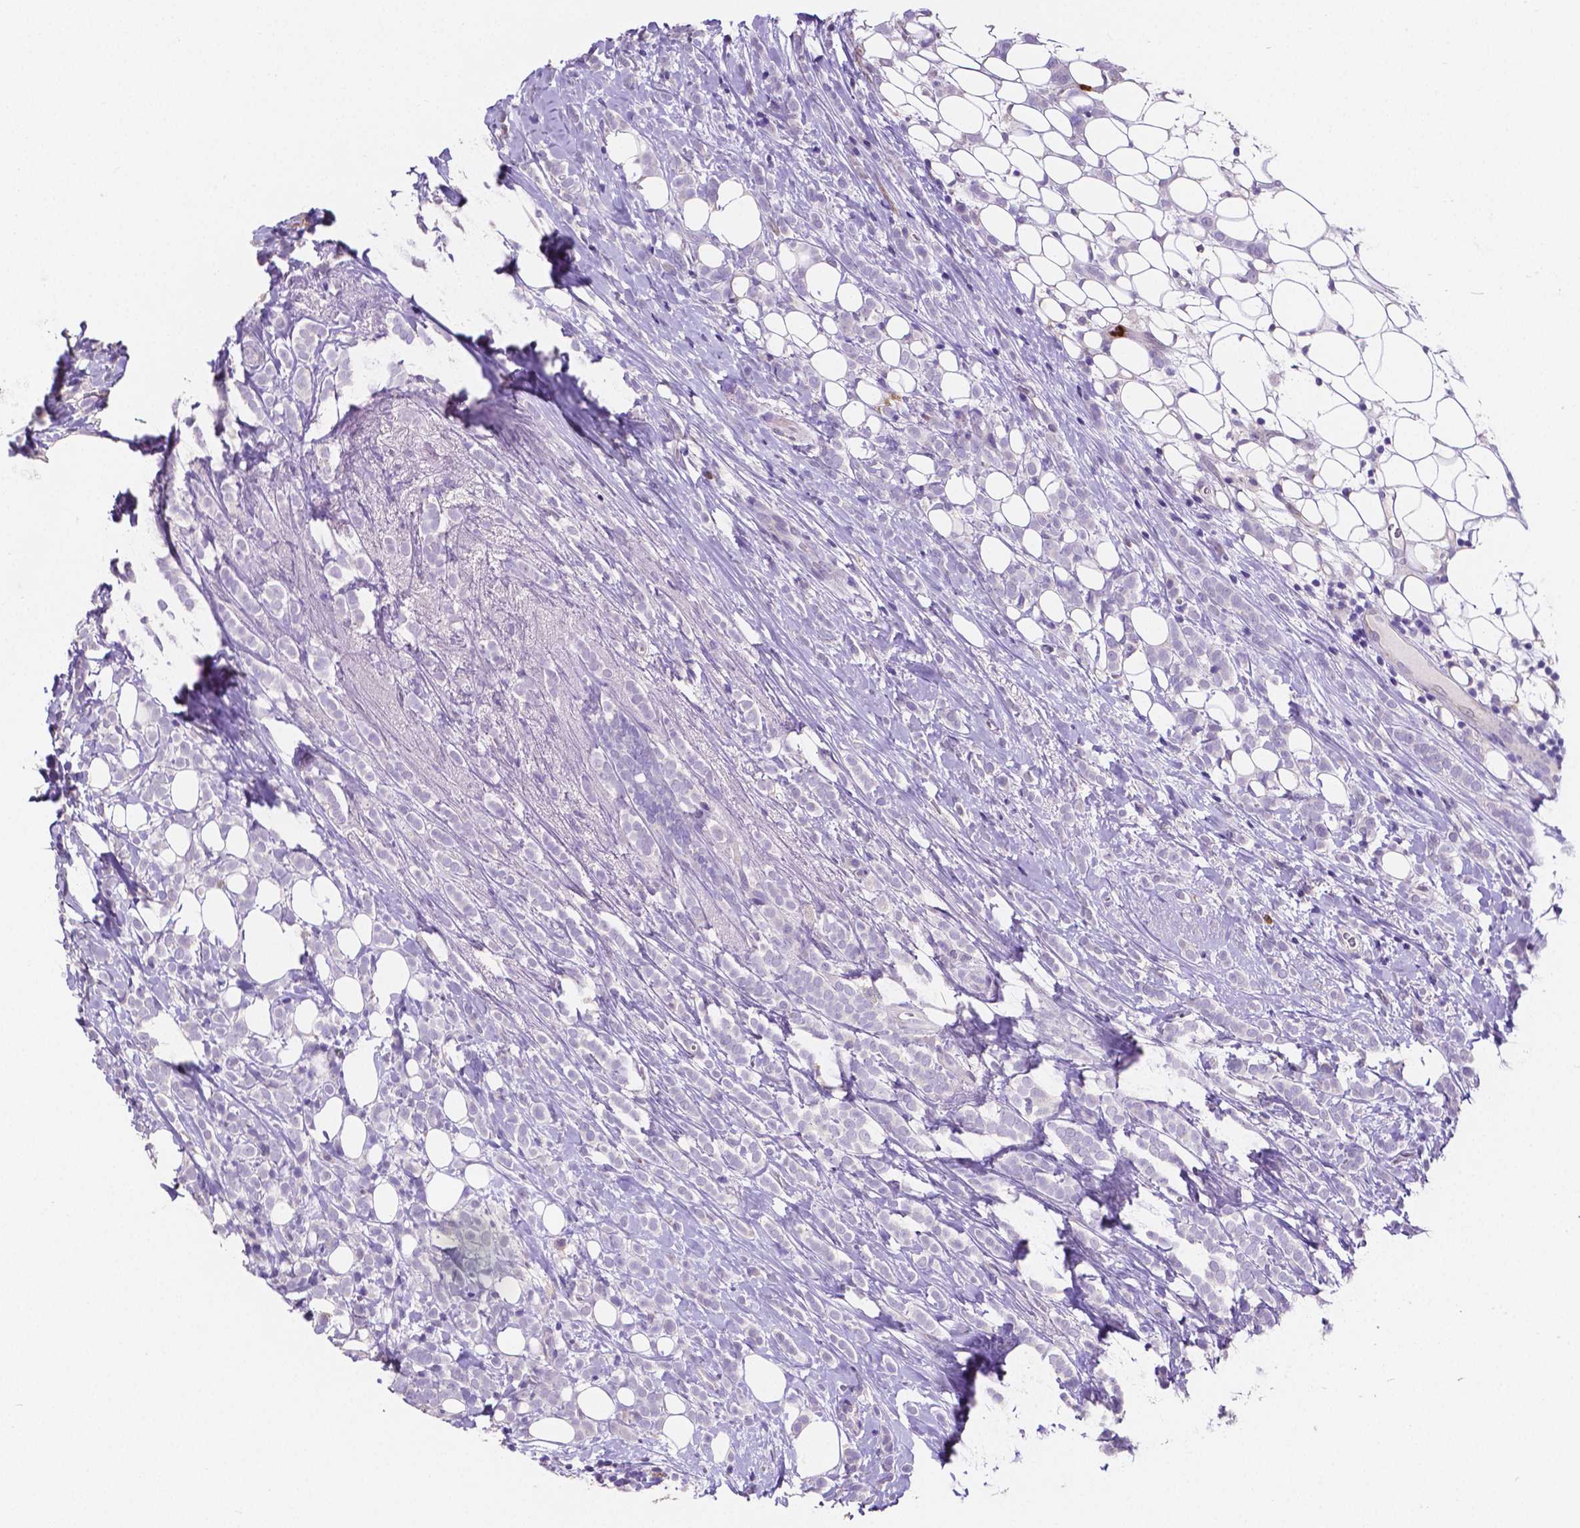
{"staining": {"intensity": "negative", "quantity": "none", "location": "none"}, "tissue": "breast cancer", "cell_type": "Tumor cells", "image_type": "cancer", "snomed": [{"axis": "morphology", "description": "Lobular carcinoma"}, {"axis": "topography", "description": "Breast"}], "caption": "There is no significant staining in tumor cells of breast cancer. (Stains: DAB (3,3'-diaminobenzidine) immunohistochemistry (IHC) with hematoxylin counter stain, Microscopy: brightfield microscopy at high magnification).", "gene": "MMP9", "patient": {"sex": "female", "age": 49}}